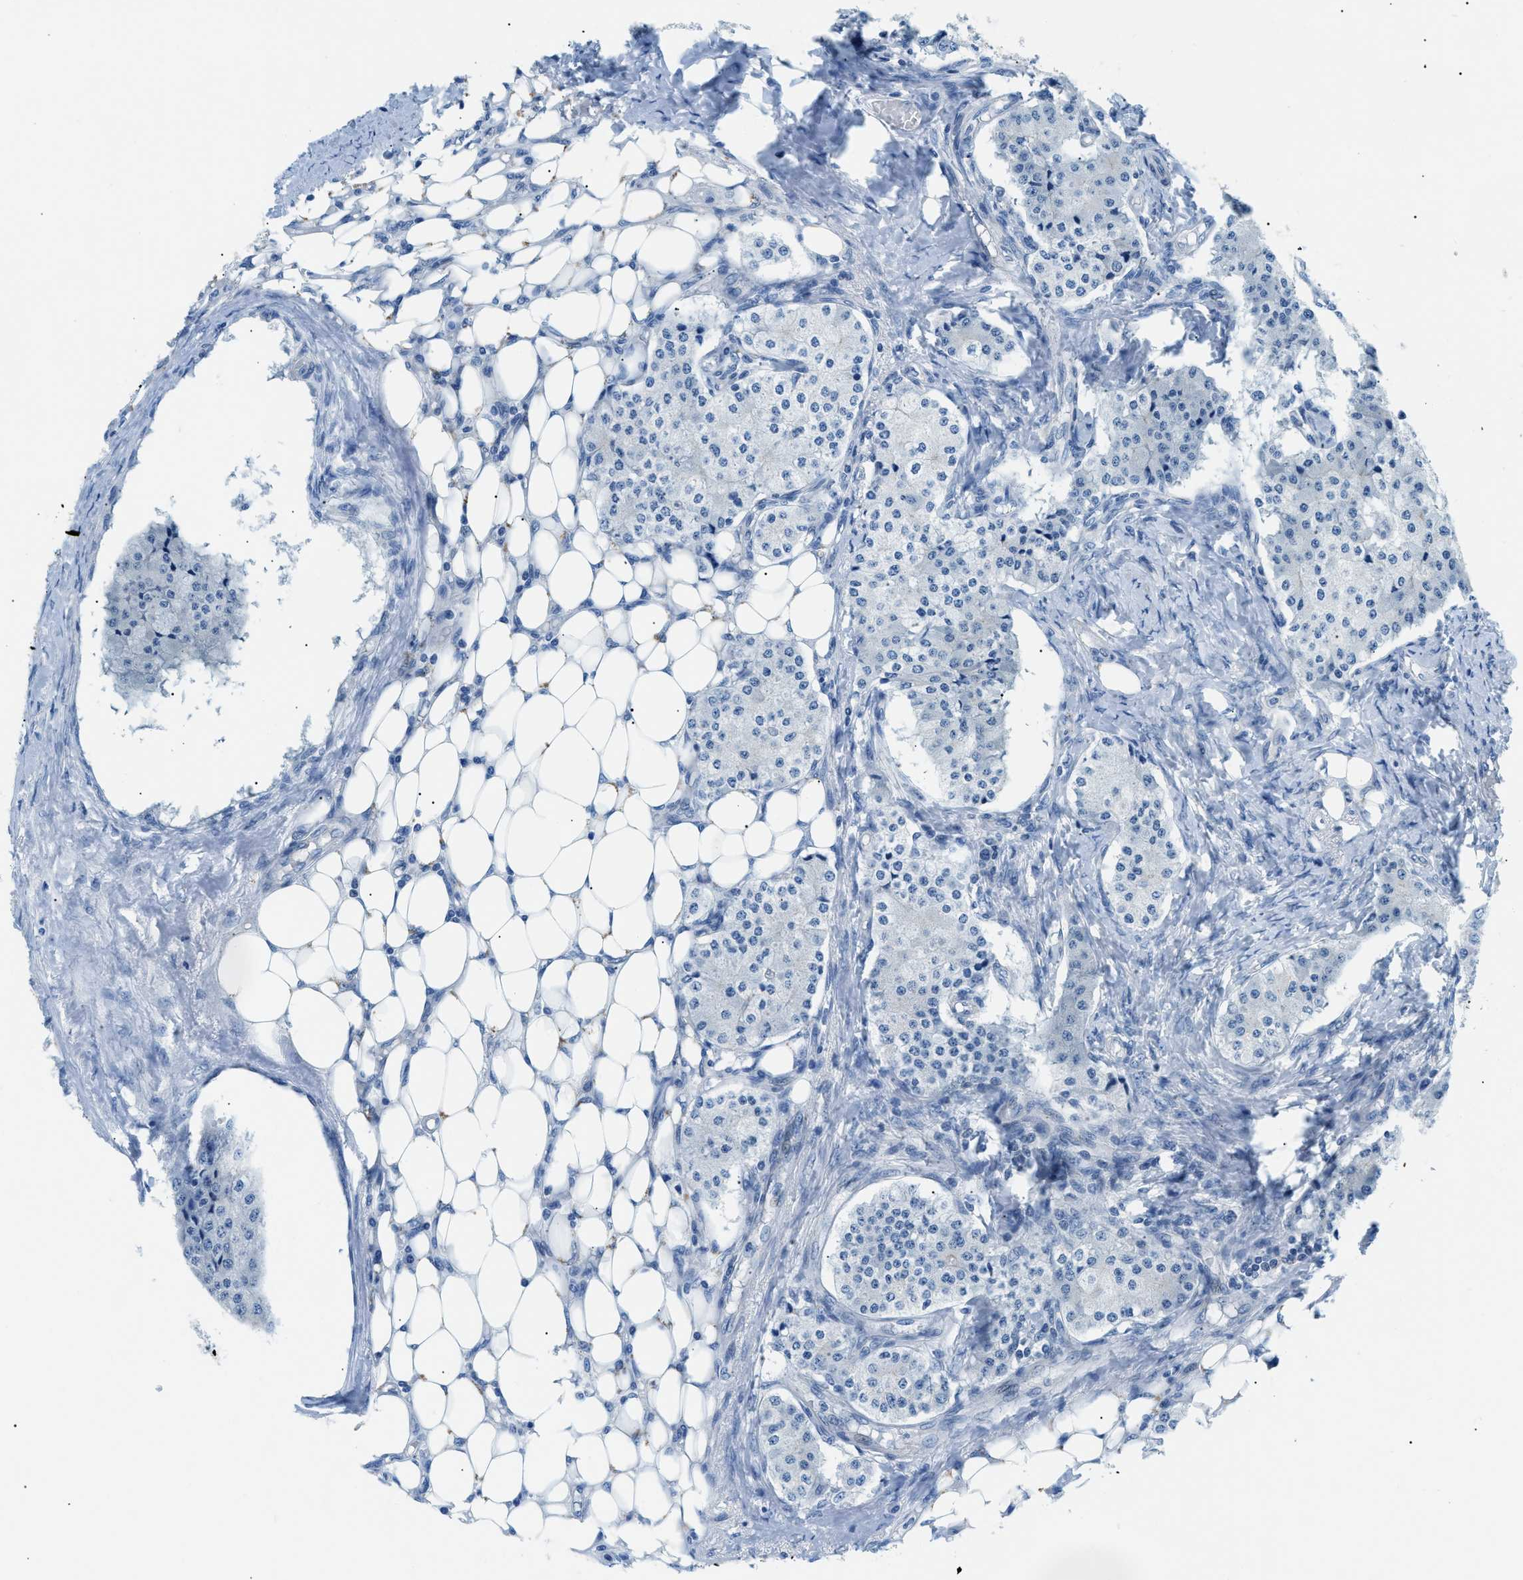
{"staining": {"intensity": "negative", "quantity": "none", "location": "none"}, "tissue": "carcinoid", "cell_type": "Tumor cells", "image_type": "cancer", "snomed": [{"axis": "morphology", "description": "Carcinoid, malignant, NOS"}, {"axis": "topography", "description": "Colon"}], "caption": "An immunohistochemistry (IHC) image of carcinoid is shown. There is no staining in tumor cells of carcinoid. (Stains: DAB (3,3'-diaminobenzidine) immunohistochemistry with hematoxylin counter stain, Microscopy: brightfield microscopy at high magnification).", "gene": "FDCSP", "patient": {"sex": "female", "age": 52}}